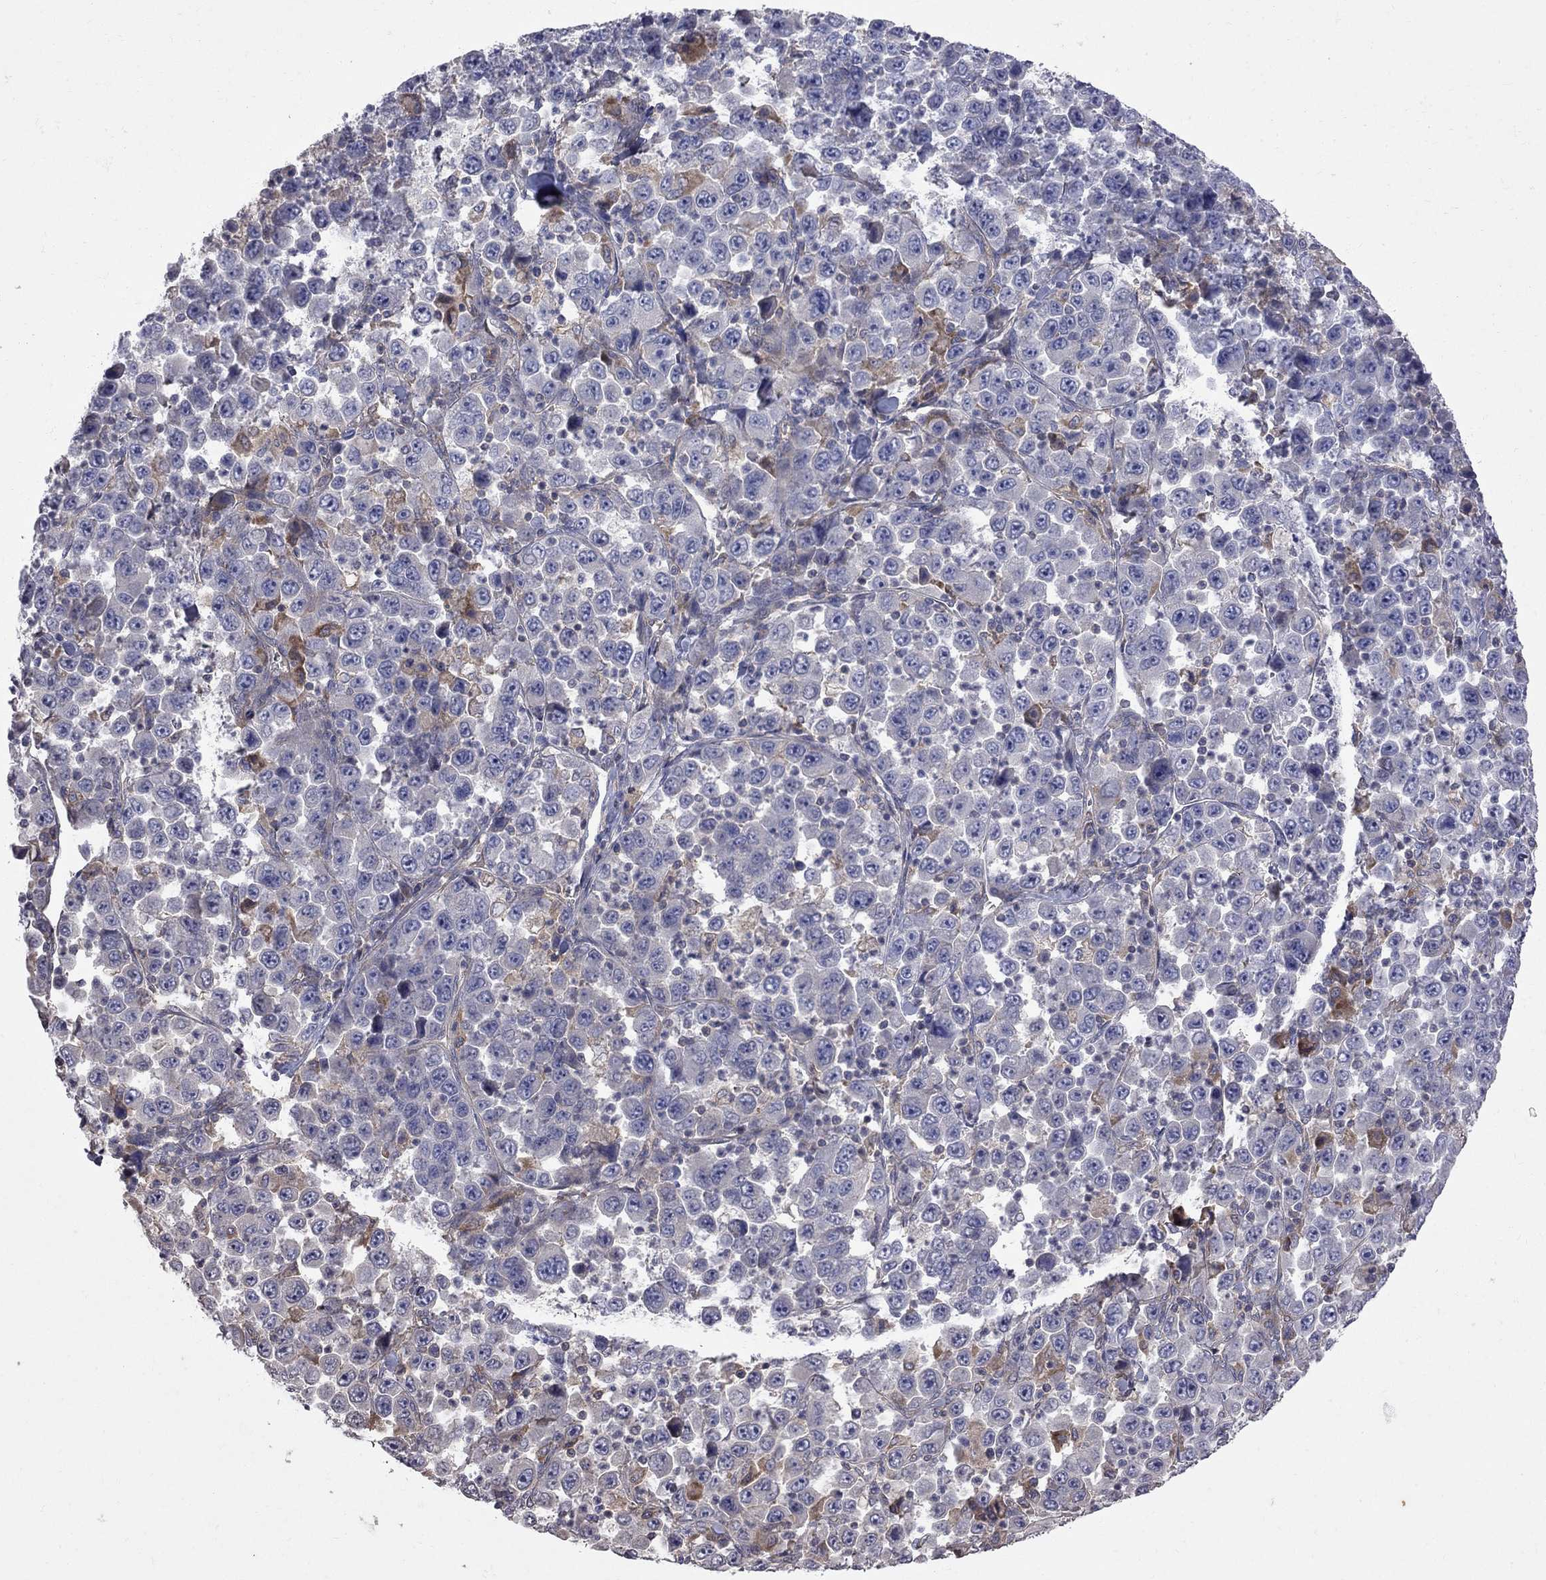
{"staining": {"intensity": "moderate", "quantity": "<25%", "location": "cytoplasmic/membranous"}, "tissue": "stomach cancer", "cell_type": "Tumor cells", "image_type": "cancer", "snomed": [{"axis": "morphology", "description": "Normal tissue, NOS"}, {"axis": "morphology", "description": "Adenocarcinoma, NOS"}, {"axis": "topography", "description": "Stomach, upper"}, {"axis": "topography", "description": "Stomach"}], "caption": "Protein analysis of adenocarcinoma (stomach) tissue demonstrates moderate cytoplasmic/membranous staining in approximately <25% of tumor cells.", "gene": "ABI3", "patient": {"sex": "male", "age": 59}}